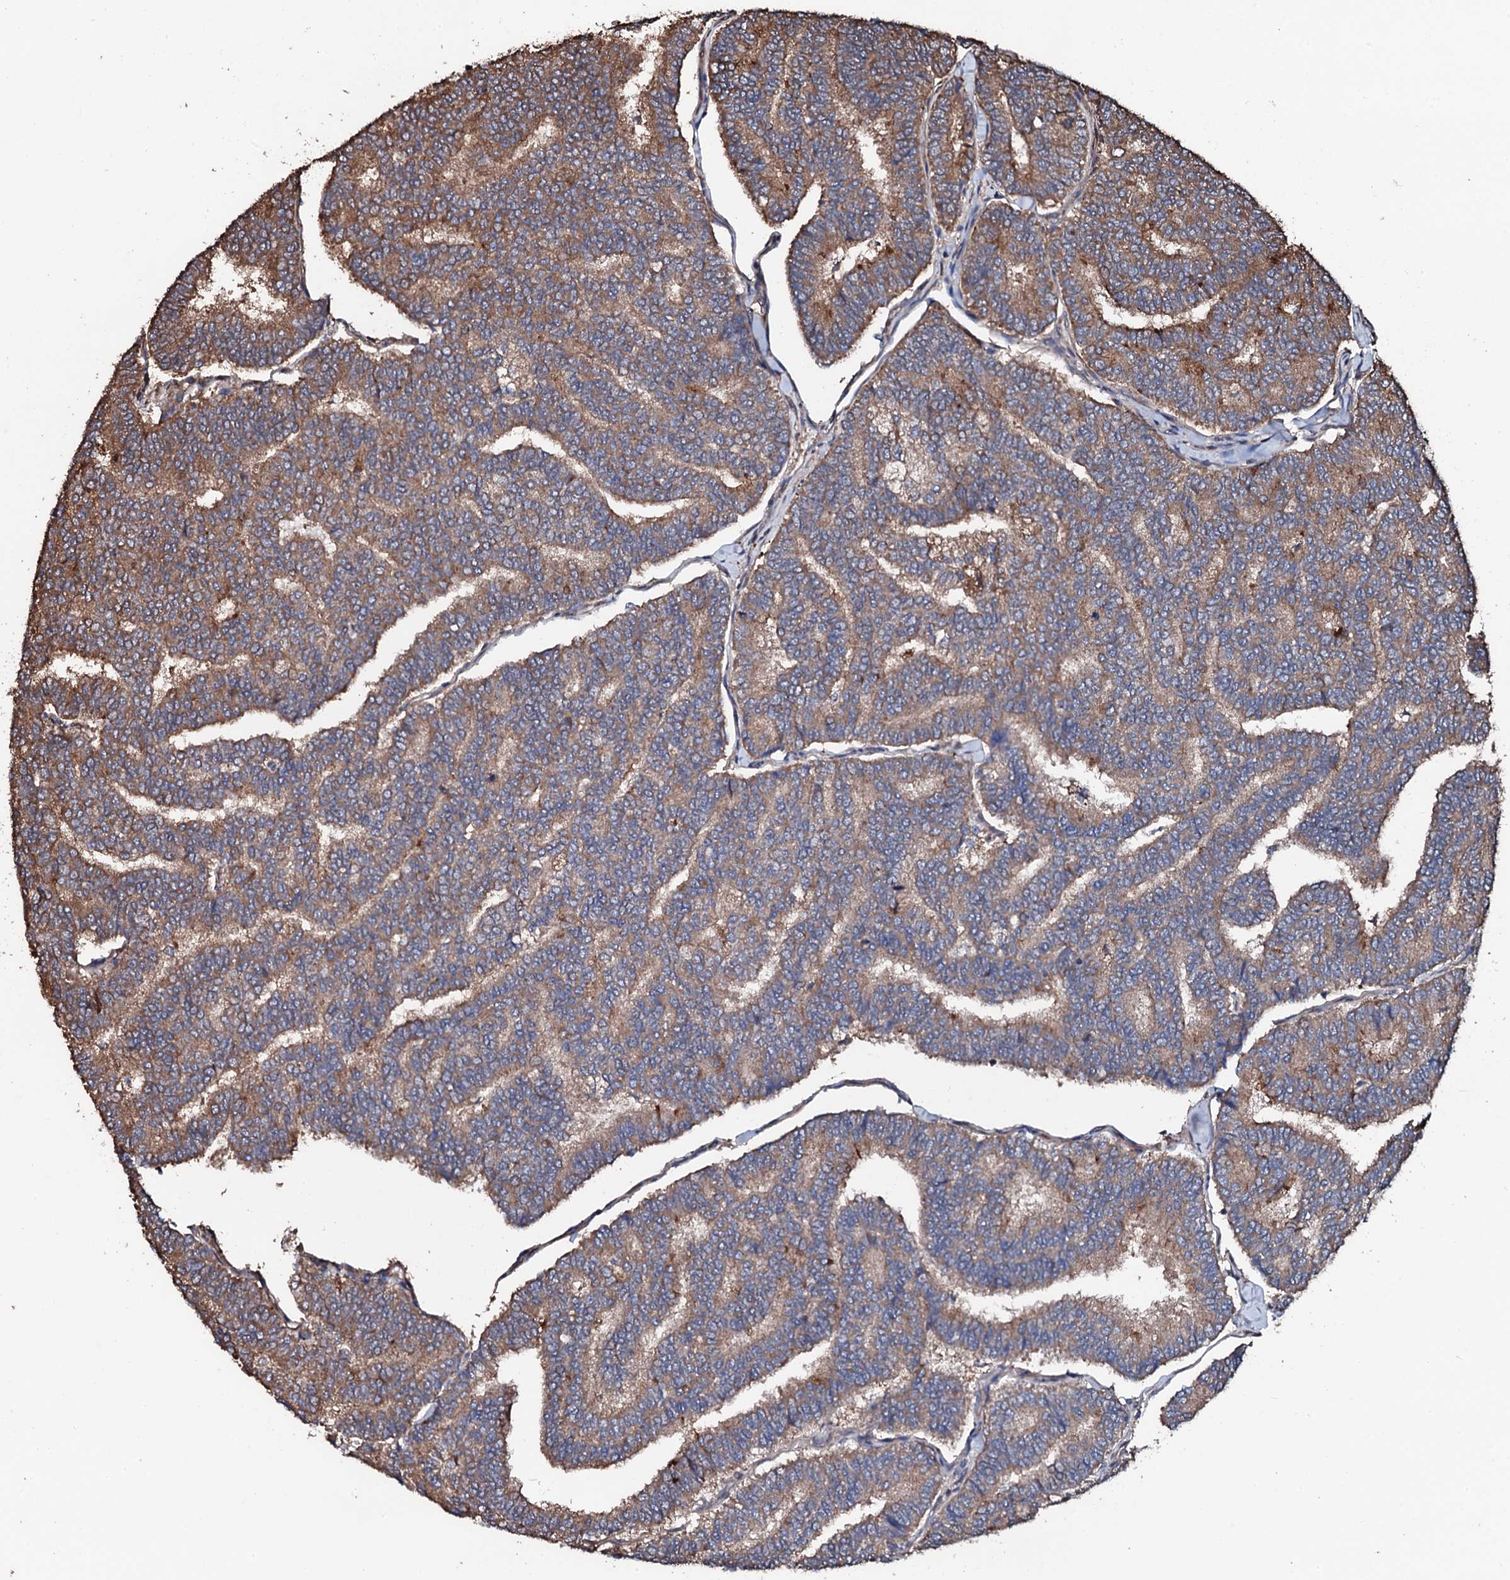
{"staining": {"intensity": "moderate", "quantity": "25%-75%", "location": "cytoplasmic/membranous"}, "tissue": "thyroid cancer", "cell_type": "Tumor cells", "image_type": "cancer", "snomed": [{"axis": "morphology", "description": "Papillary adenocarcinoma, NOS"}, {"axis": "topography", "description": "Thyroid gland"}], "caption": "There is medium levels of moderate cytoplasmic/membranous expression in tumor cells of thyroid cancer, as demonstrated by immunohistochemical staining (brown color).", "gene": "CKAP5", "patient": {"sex": "female", "age": 35}}